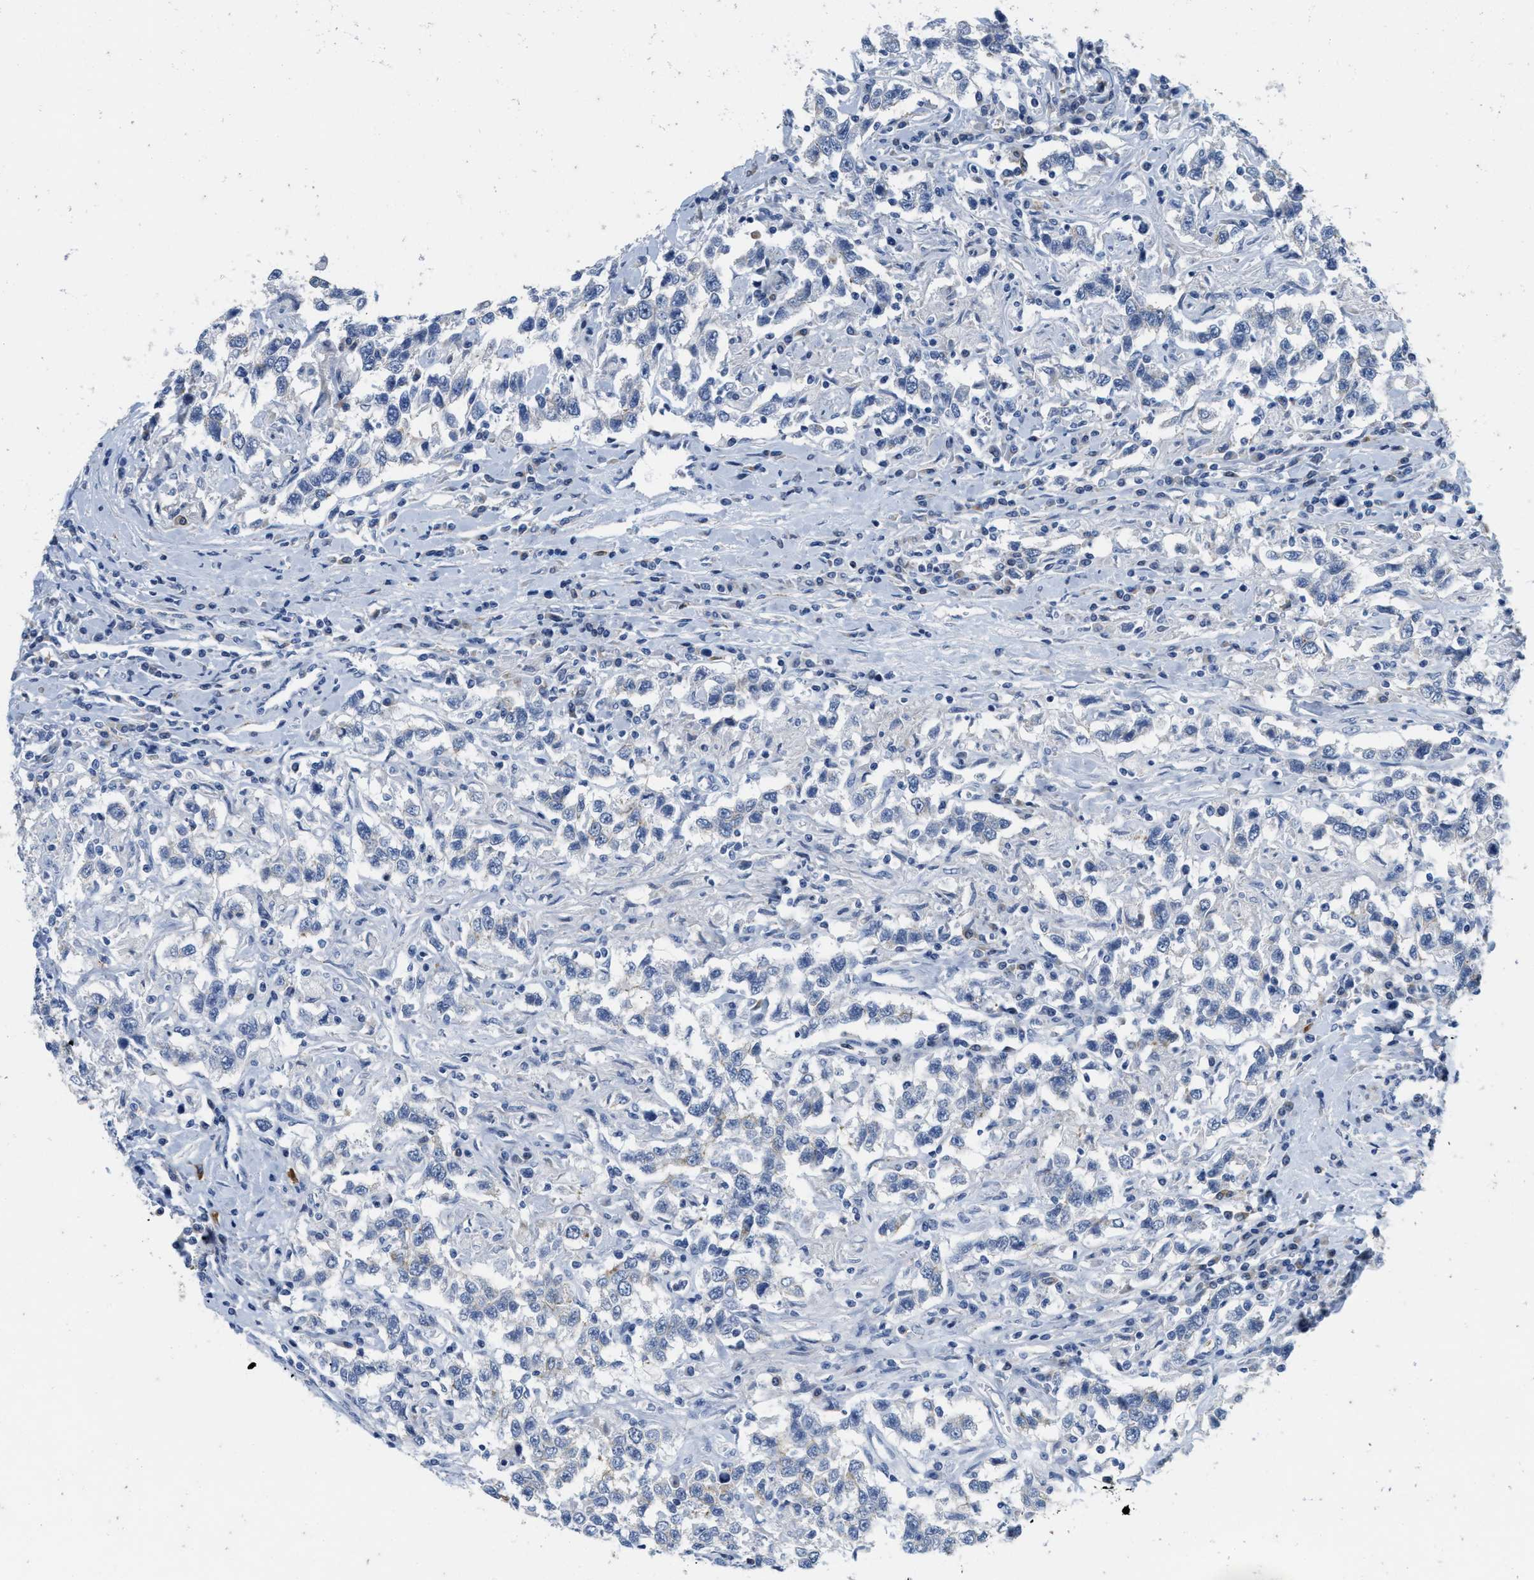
{"staining": {"intensity": "negative", "quantity": "none", "location": "none"}, "tissue": "testis cancer", "cell_type": "Tumor cells", "image_type": "cancer", "snomed": [{"axis": "morphology", "description": "Seminoma, NOS"}, {"axis": "topography", "description": "Testis"}], "caption": "DAB immunohistochemical staining of testis cancer (seminoma) demonstrates no significant expression in tumor cells.", "gene": "ABCB11", "patient": {"sex": "male", "age": 41}}